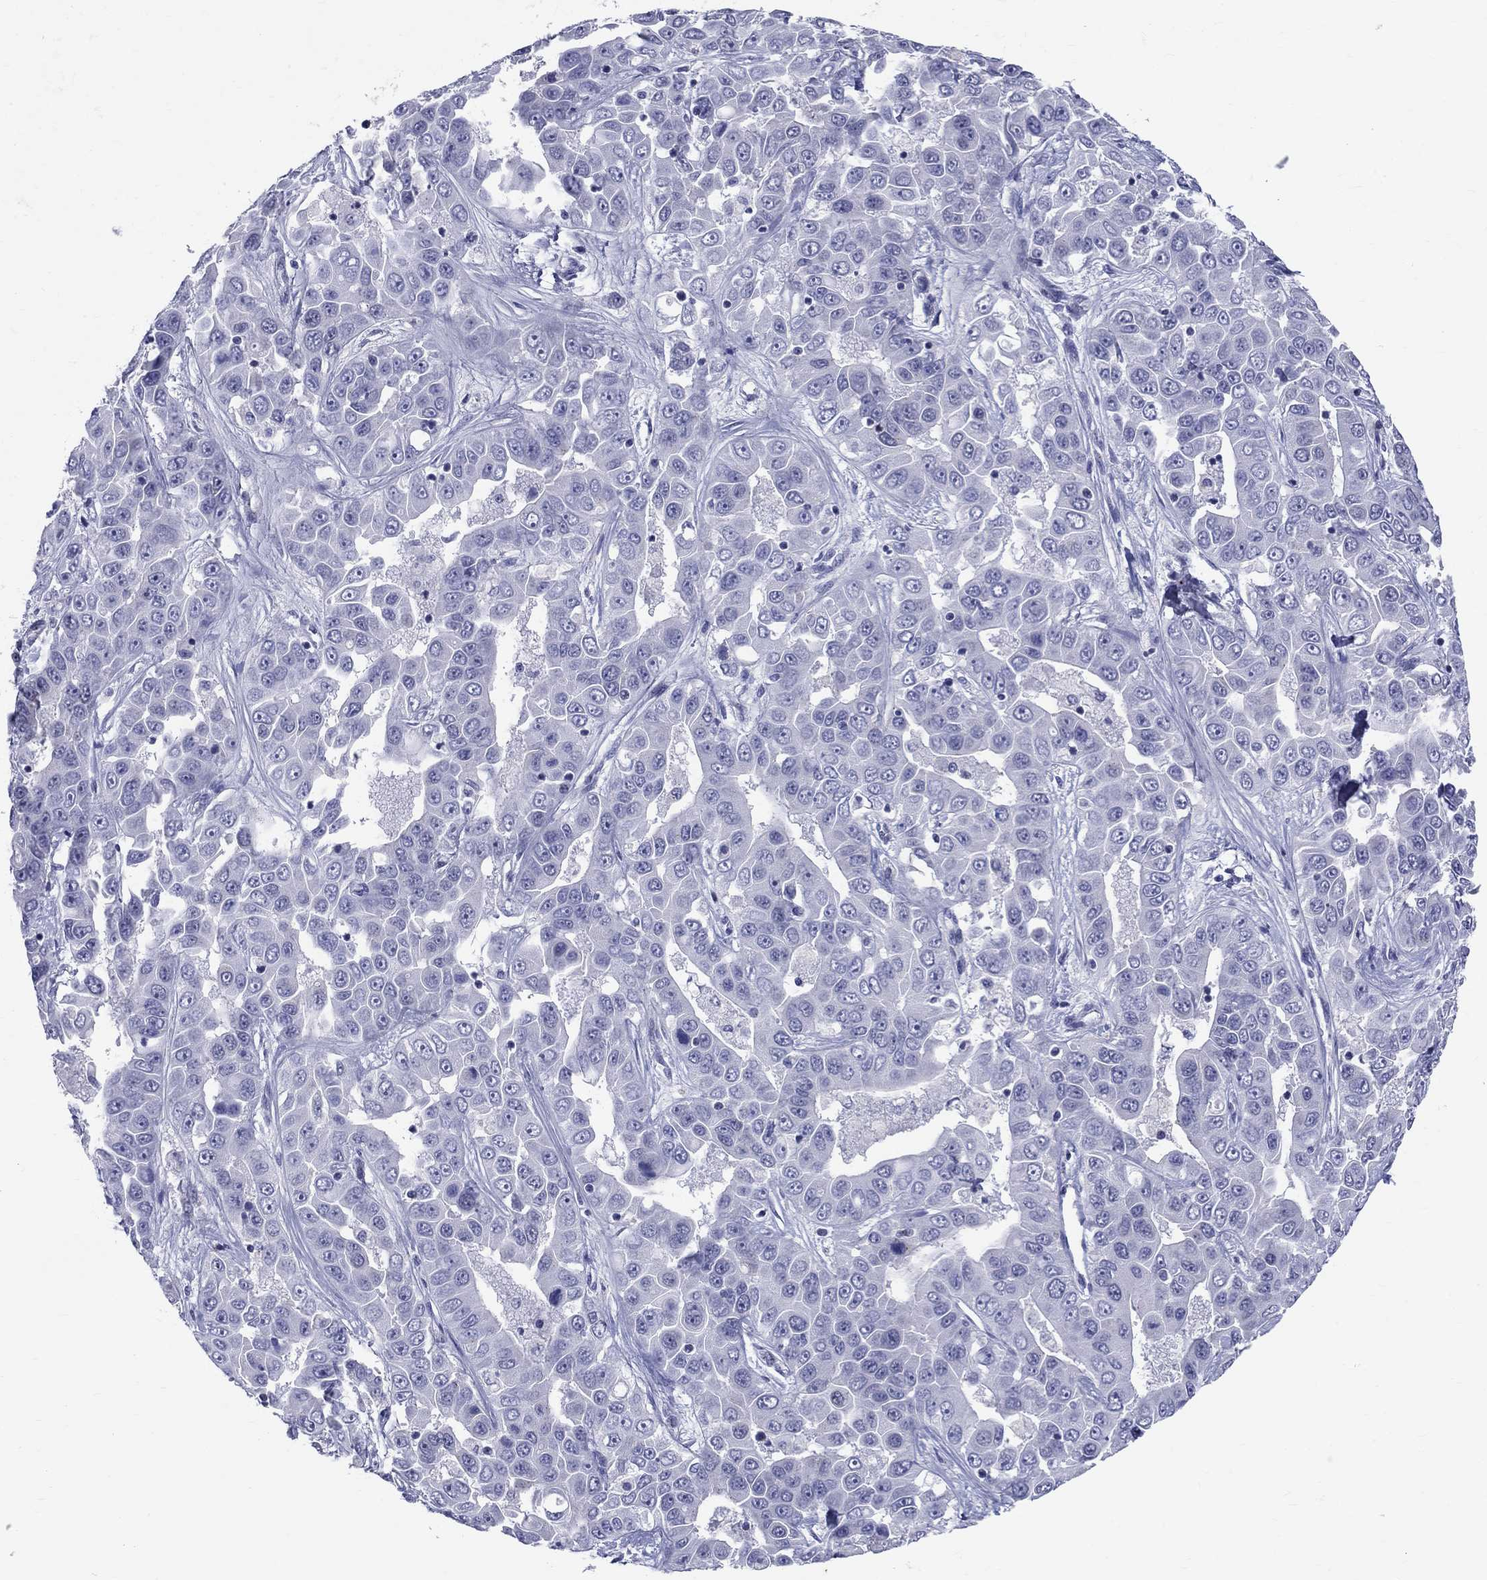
{"staining": {"intensity": "negative", "quantity": "none", "location": "none"}, "tissue": "liver cancer", "cell_type": "Tumor cells", "image_type": "cancer", "snomed": [{"axis": "morphology", "description": "Cholangiocarcinoma"}, {"axis": "topography", "description": "Liver"}], "caption": "Tumor cells show no significant positivity in cholangiocarcinoma (liver). (Stains: DAB (3,3'-diaminobenzidine) immunohistochemistry (IHC) with hematoxylin counter stain, Microscopy: brightfield microscopy at high magnification).", "gene": "CEP43", "patient": {"sex": "female", "age": 52}}